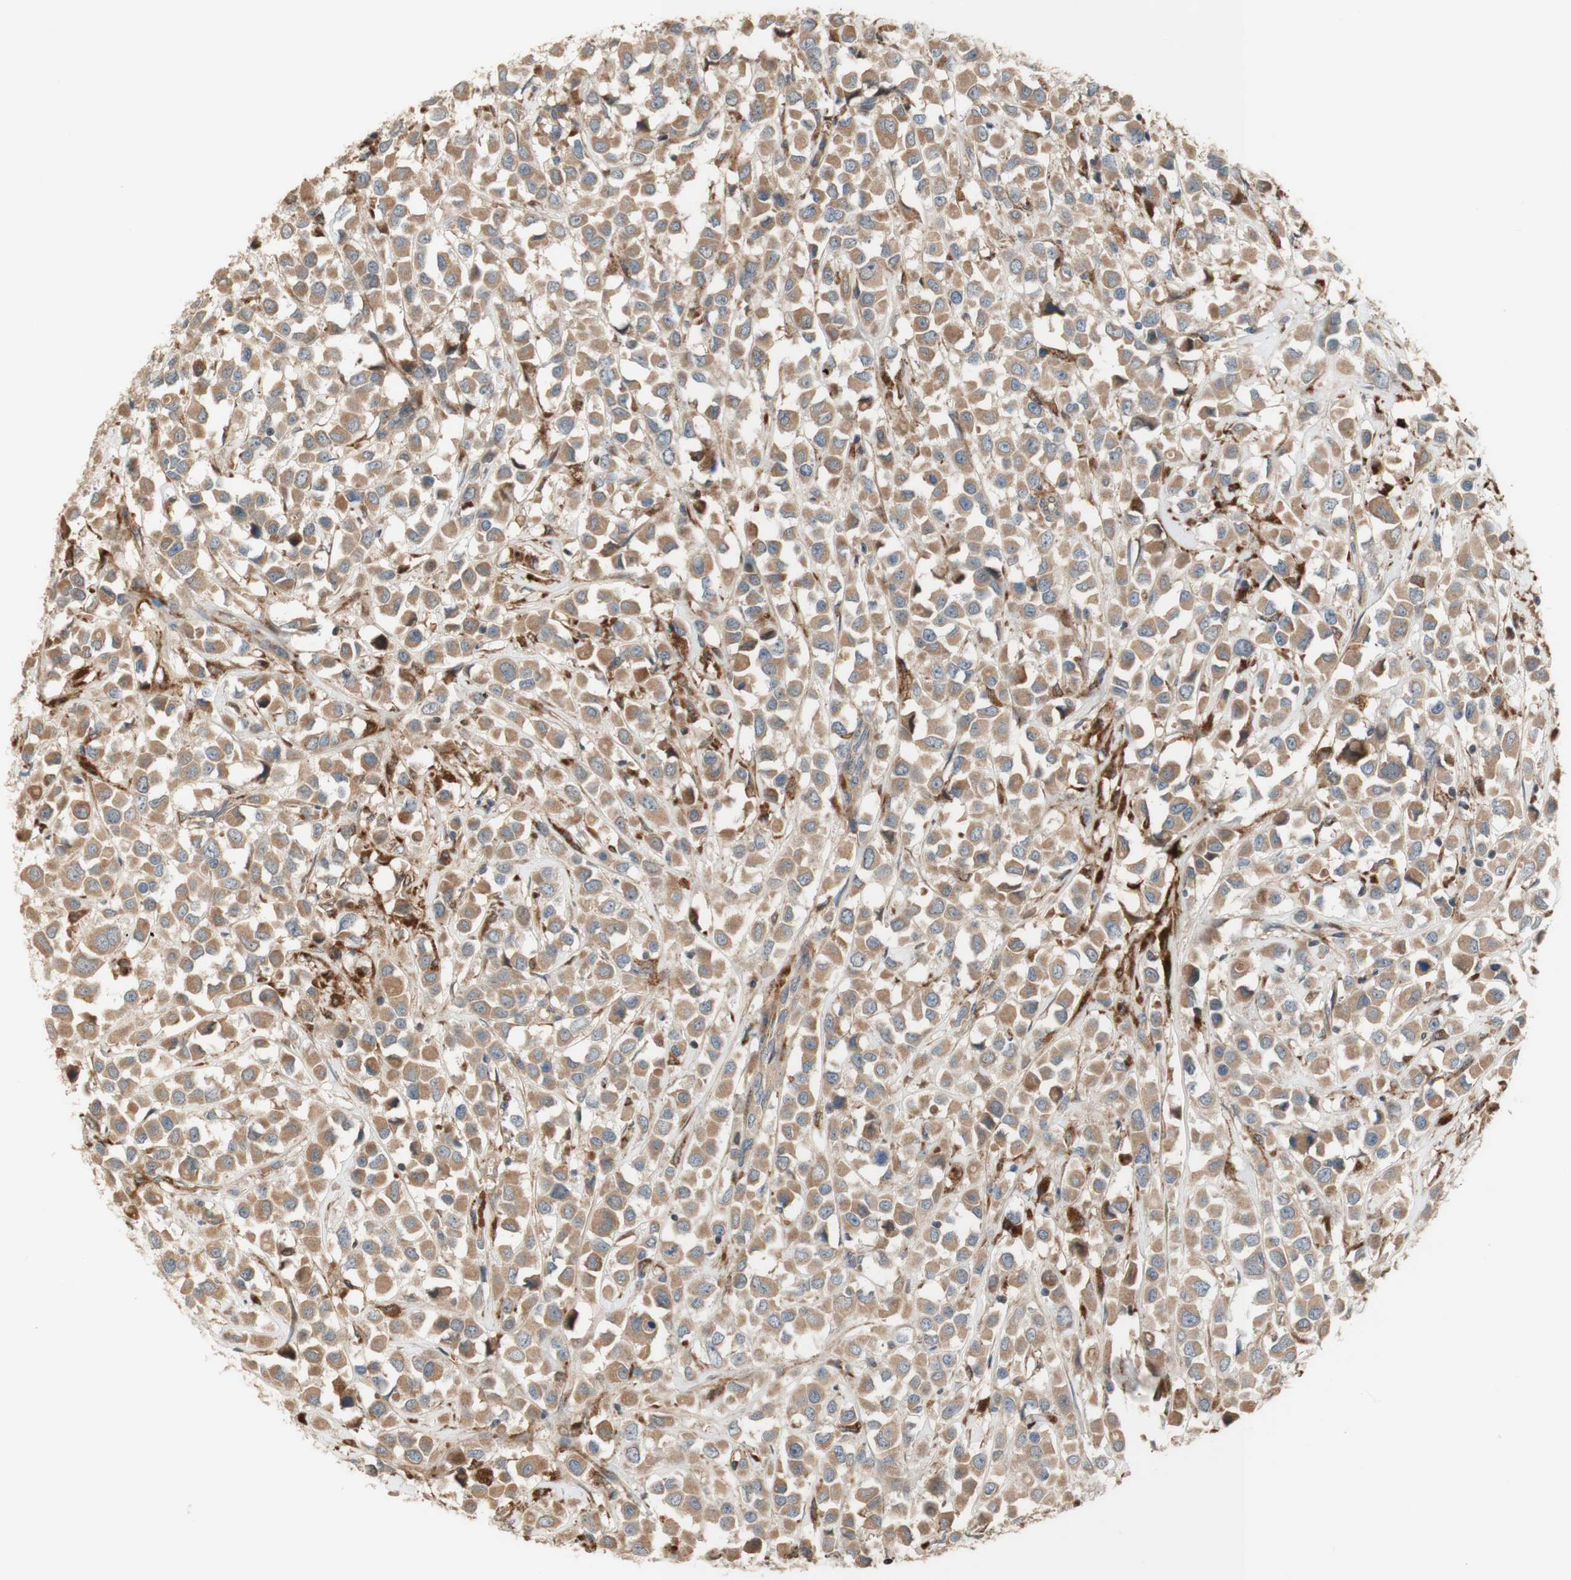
{"staining": {"intensity": "moderate", "quantity": ">75%", "location": "cytoplasmic/membranous"}, "tissue": "breast cancer", "cell_type": "Tumor cells", "image_type": "cancer", "snomed": [{"axis": "morphology", "description": "Duct carcinoma"}, {"axis": "topography", "description": "Breast"}], "caption": "Human intraductal carcinoma (breast) stained with a brown dye demonstrates moderate cytoplasmic/membranous positive positivity in about >75% of tumor cells.", "gene": "PTPN21", "patient": {"sex": "female", "age": 61}}